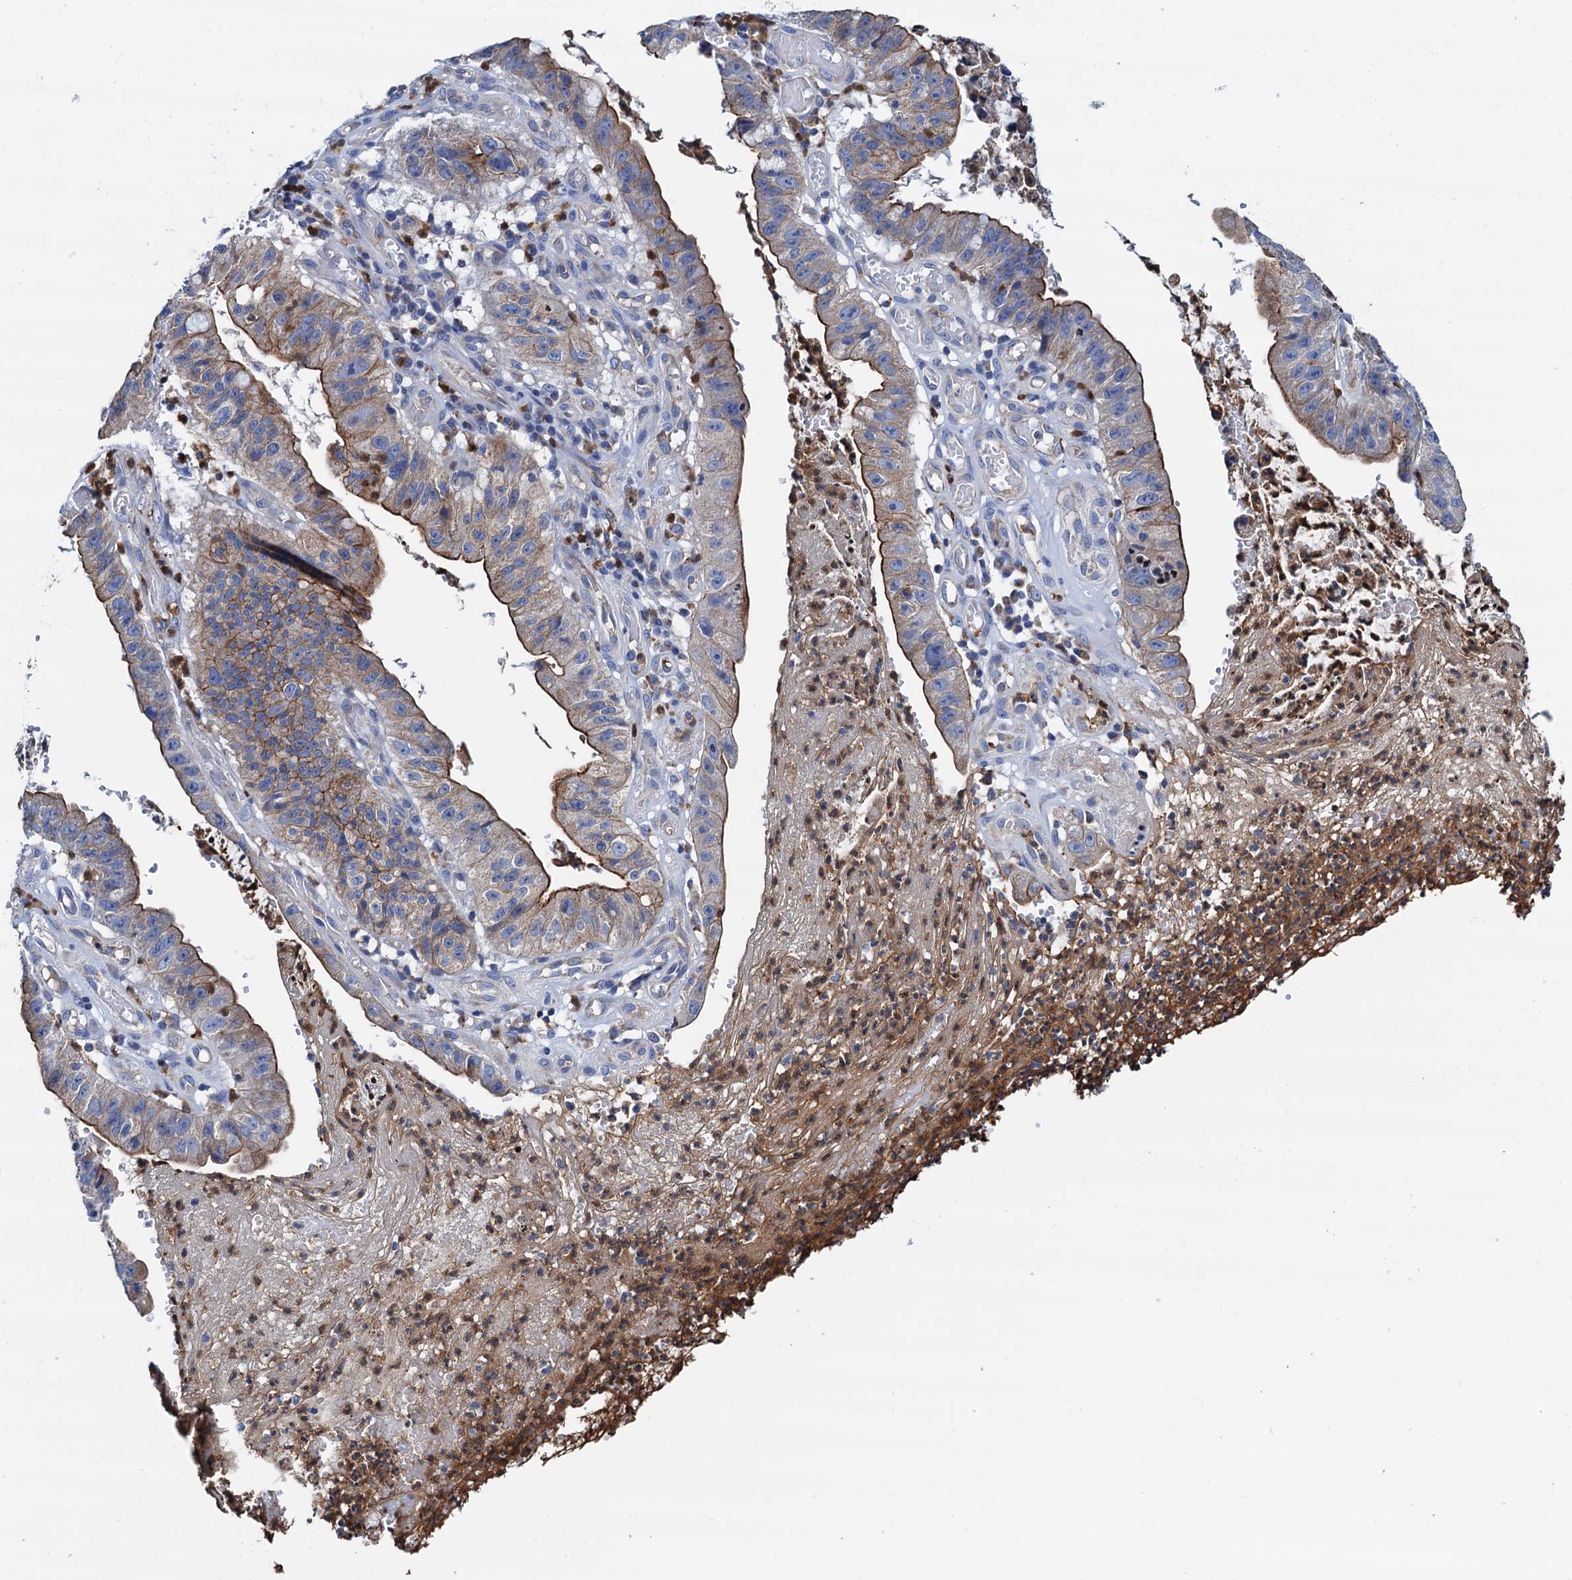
{"staining": {"intensity": "moderate", "quantity": "25%-75%", "location": "cytoplasmic/membranous"}, "tissue": "stomach cancer", "cell_type": "Tumor cells", "image_type": "cancer", "snomed": [{"axis": "morphology", "description": "Adenocarcinoma, NOS"}, {"axis": "topography", "description": "Stomach"}], "caption": "An image showing moderate cytoplasmic/membranous staining in approximately 25%-75% of tumor cells in stomach cancer (adenocarcinoma), as visualized by brown immunohistochemical staining.", "gene": "RASSF9", "patient": {"sex": "male", "age": 59}}